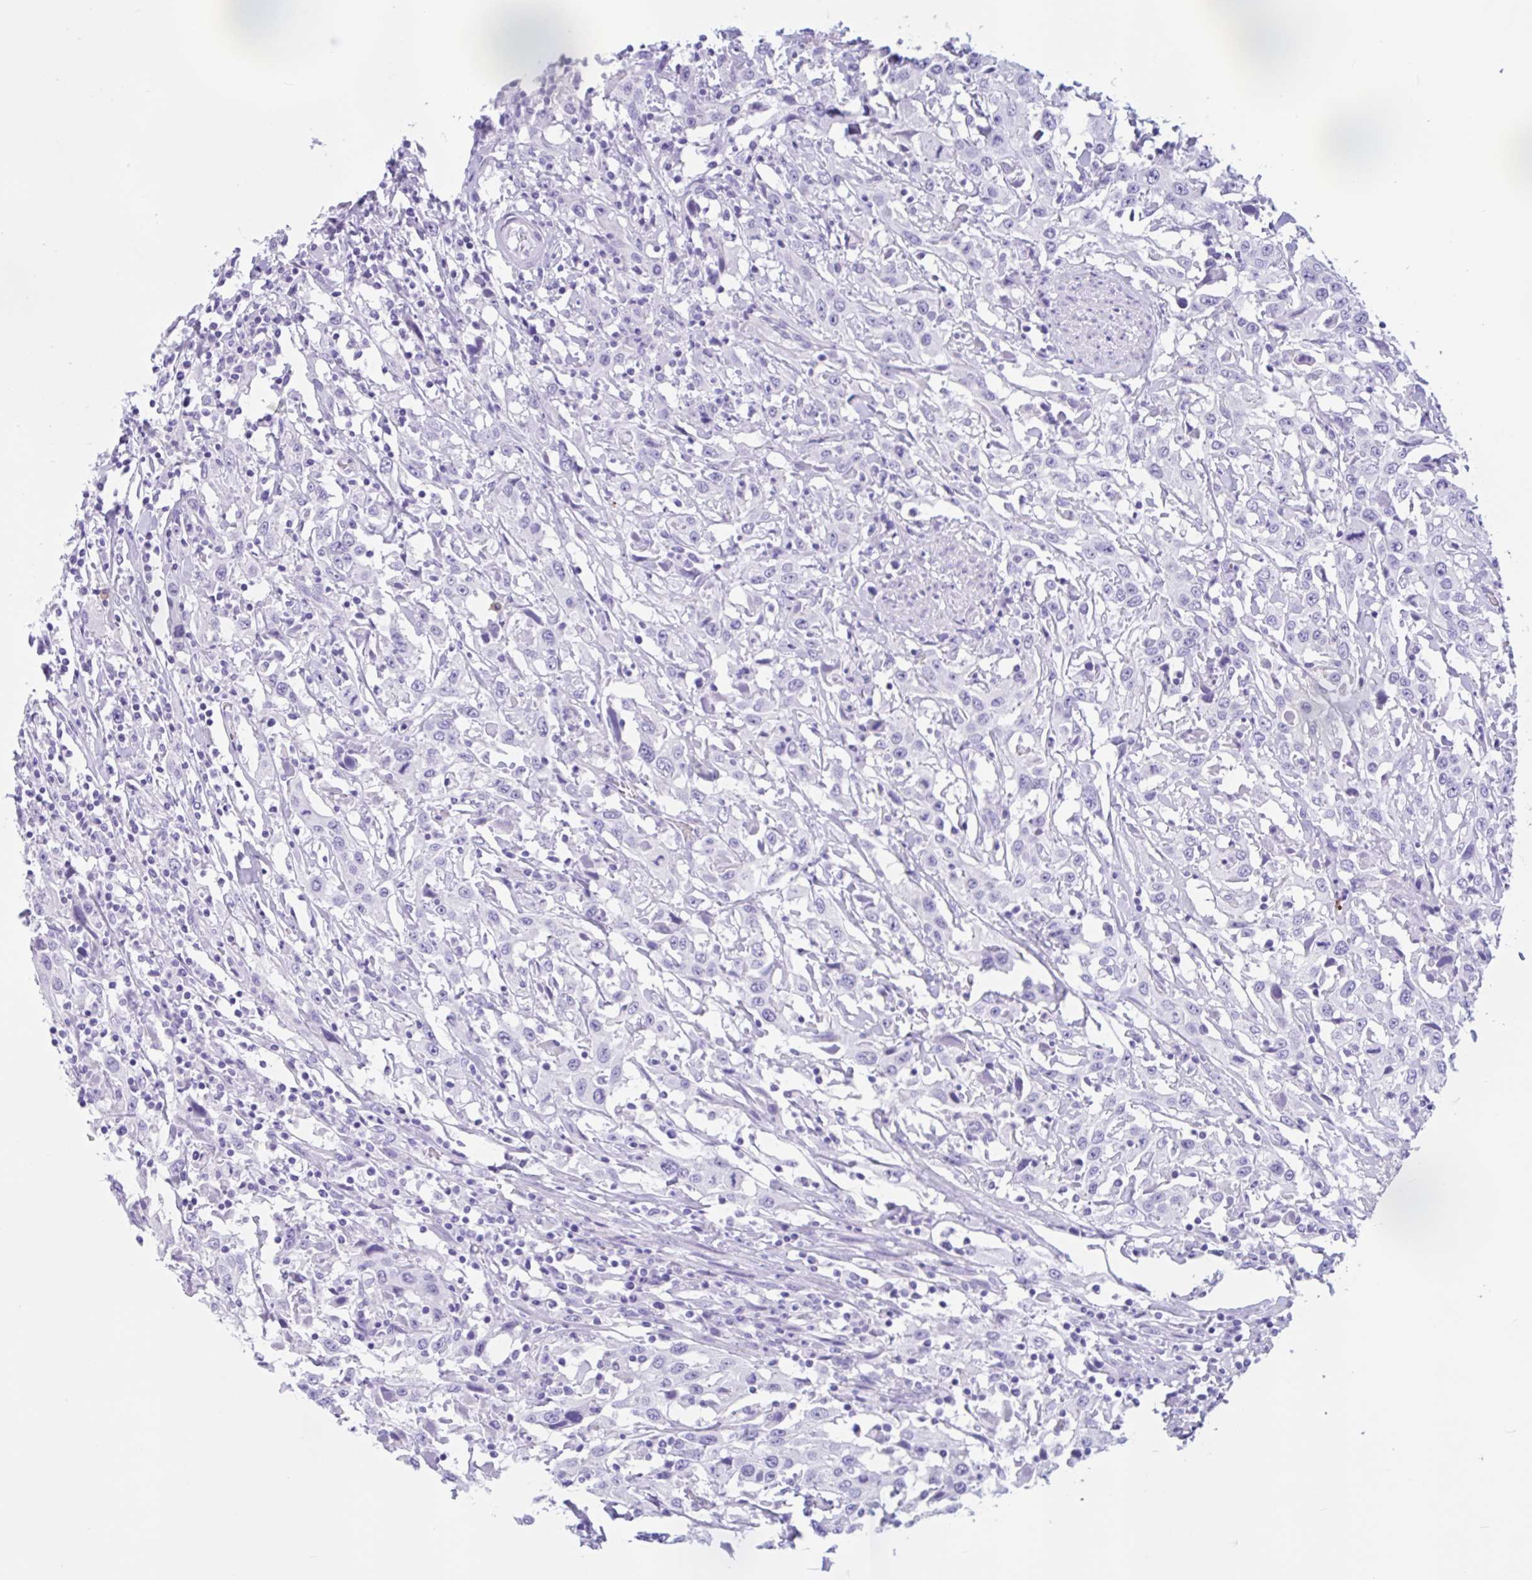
{"staining": {"intensity": "negative", "quantity": "none", "location": "none"}, "tissue": "urothelial cancer", "cell_type": "Tumor cells", "image_type": "cancer", "snomed": [{"axis": "morphology", "description": "Urothelial carcinoma, High grade"}, {"axis": "topography", "description": "Urinary bladder"}], "caption": "High power microscopy image of an IHC micrograph of high-grade urothelial carcinoma, revealing no significant staining in tumor cells.", "gene": "ZNF319", "patient": {"sex": "male", "age": 61}}